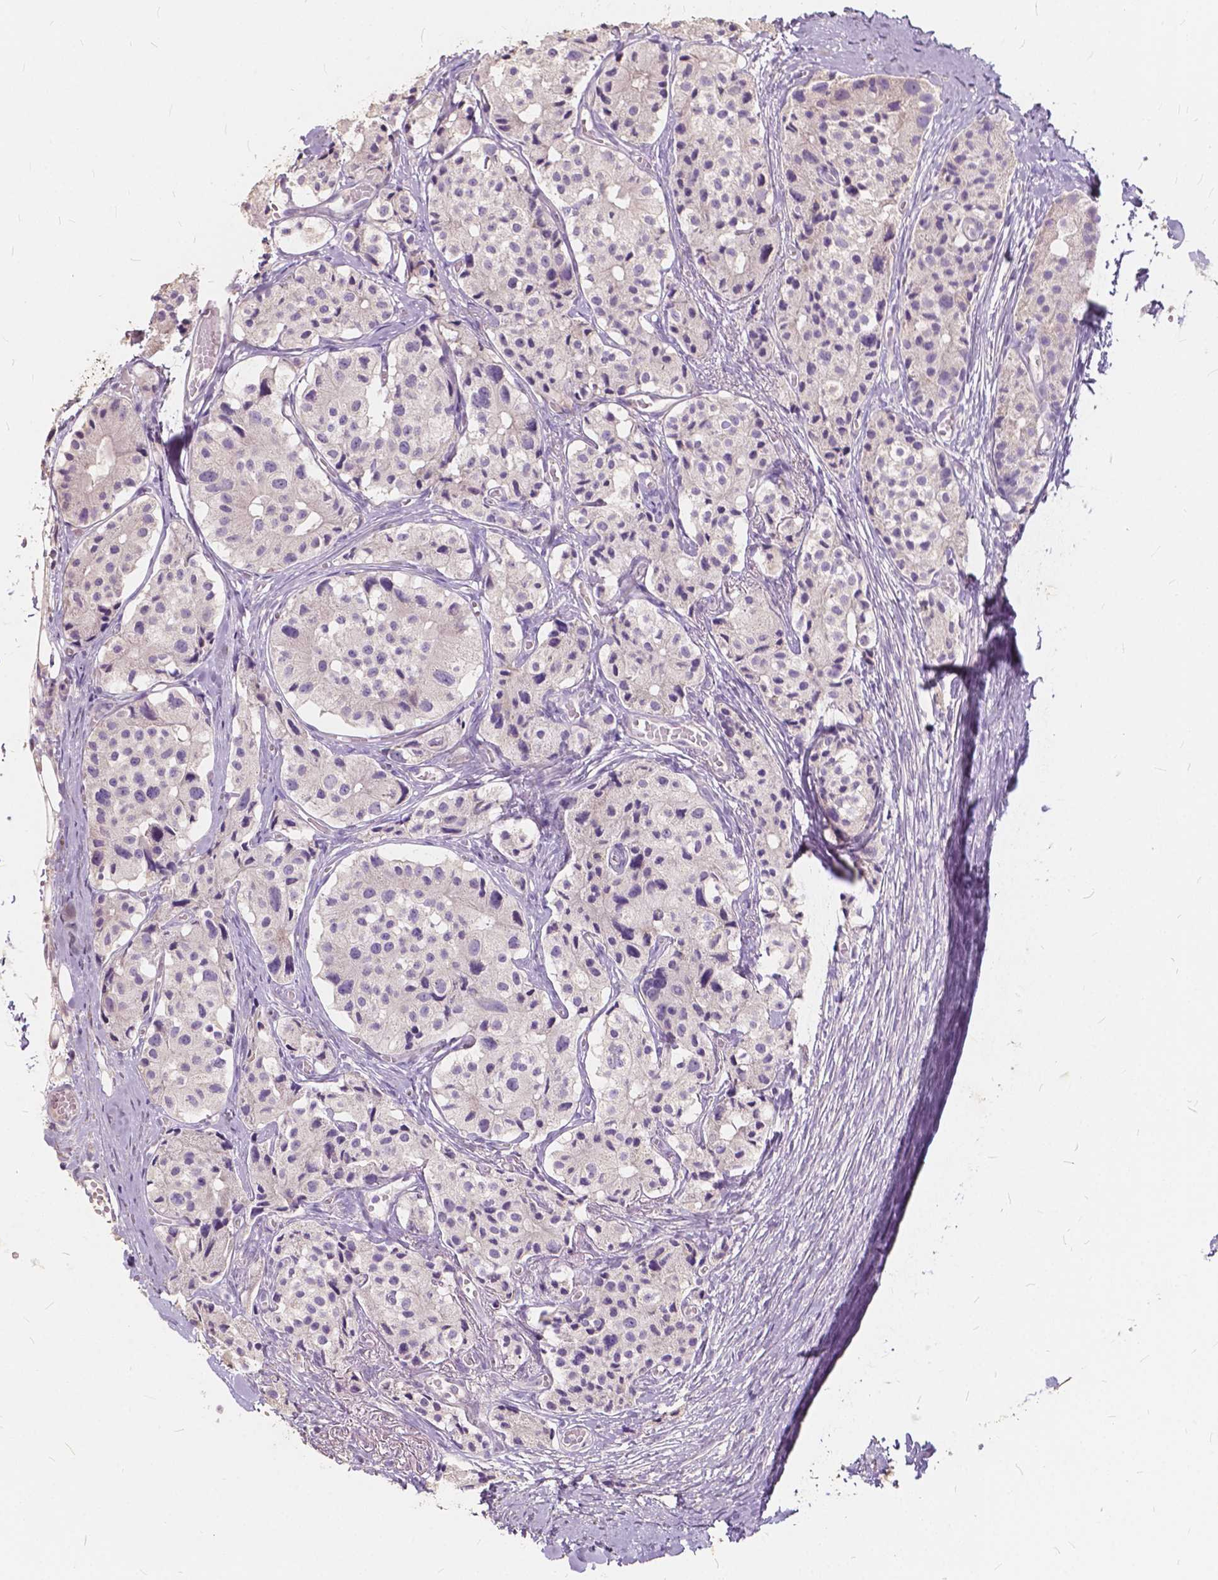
{"staining": {"intensity": "negative", "quantity": "none", "location": "none"}, "tissue": "carcinoid", "cell_type": "Tumor cells", "image_type": "cancer", "snomed": [{"axis": "morphology", "description": "Carcinoid, malignant, NOS"}, {"axis": "topography", "description": "Small intestine"}], "caption": "This histopathology image is of carcinoid (malignant) stained with IHC to label a protein in brown with the nuclei are counter-stained blue. There is no positivity in tumor cells. (Immunohistochemistry (ihc), brightfield microscopy, high magnification).", "gene": "SLC7A8", "patient": {"sex": "female", "age": 65}}